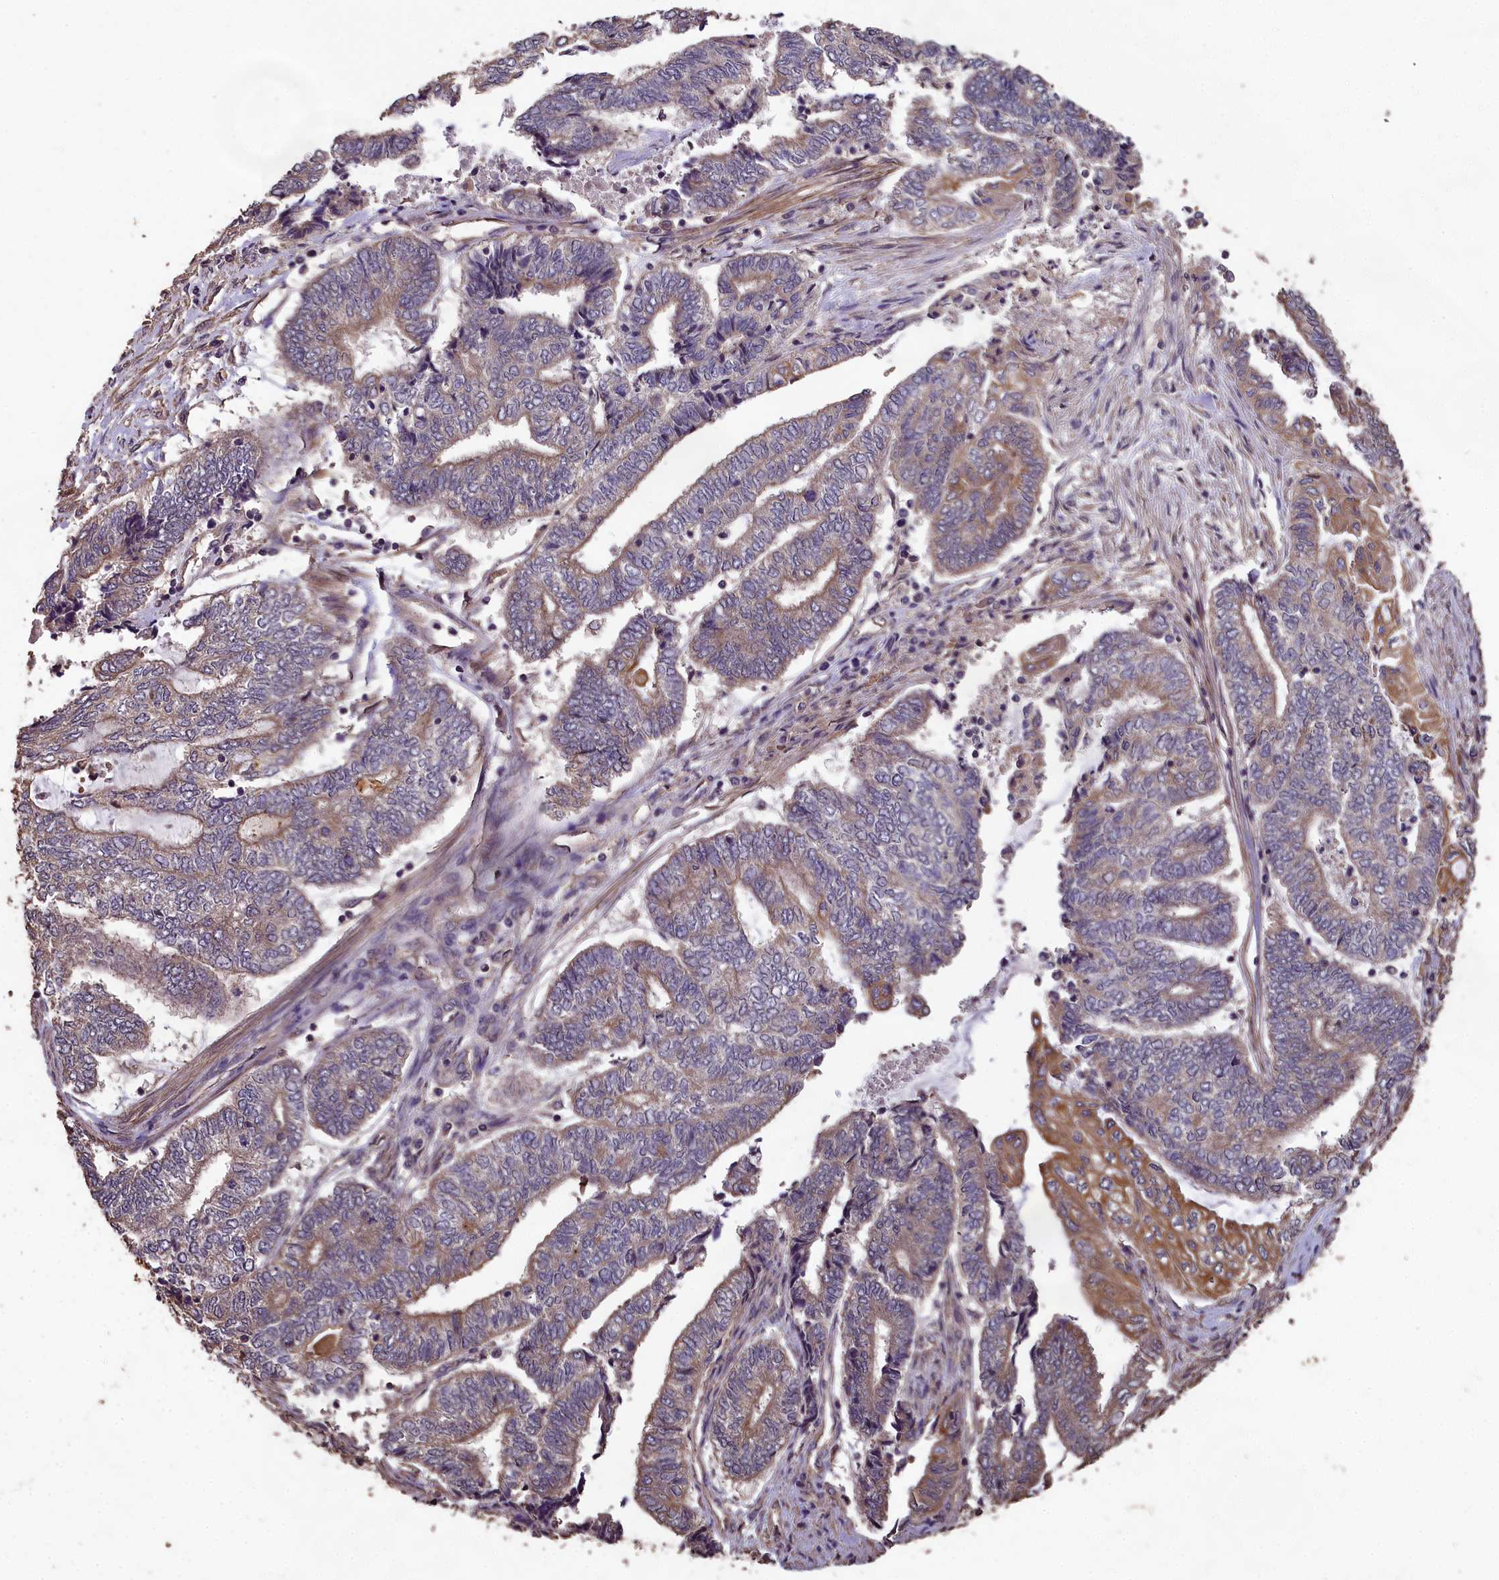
{"staining": {"intensity": "moderate", "quantity": "<25%", "location": "cytoplasmic/membranous"}, "tissue": "endometrial cancer", "cell_type": "Tumor cells", "image_type": "cancer", "snomed": [{"axis": "morphology", "description": "Adenocarcinoma, NOS"}, {"axis": "topography", "description": "Uterus"}, {"axis": "topography", "description": "Endometrium"}], "caption": "Moderate cytoplasmic/membranous protein staining is present in approximately <25% of tumor cells in endometrial adenocarcinoma. (DAB (3,3'-diaminobenzidine) IHC, brown staining for protein, blue staining for nuclei).", "gene": "CHD9", "patient": {"sex": "female", "age": 70}}